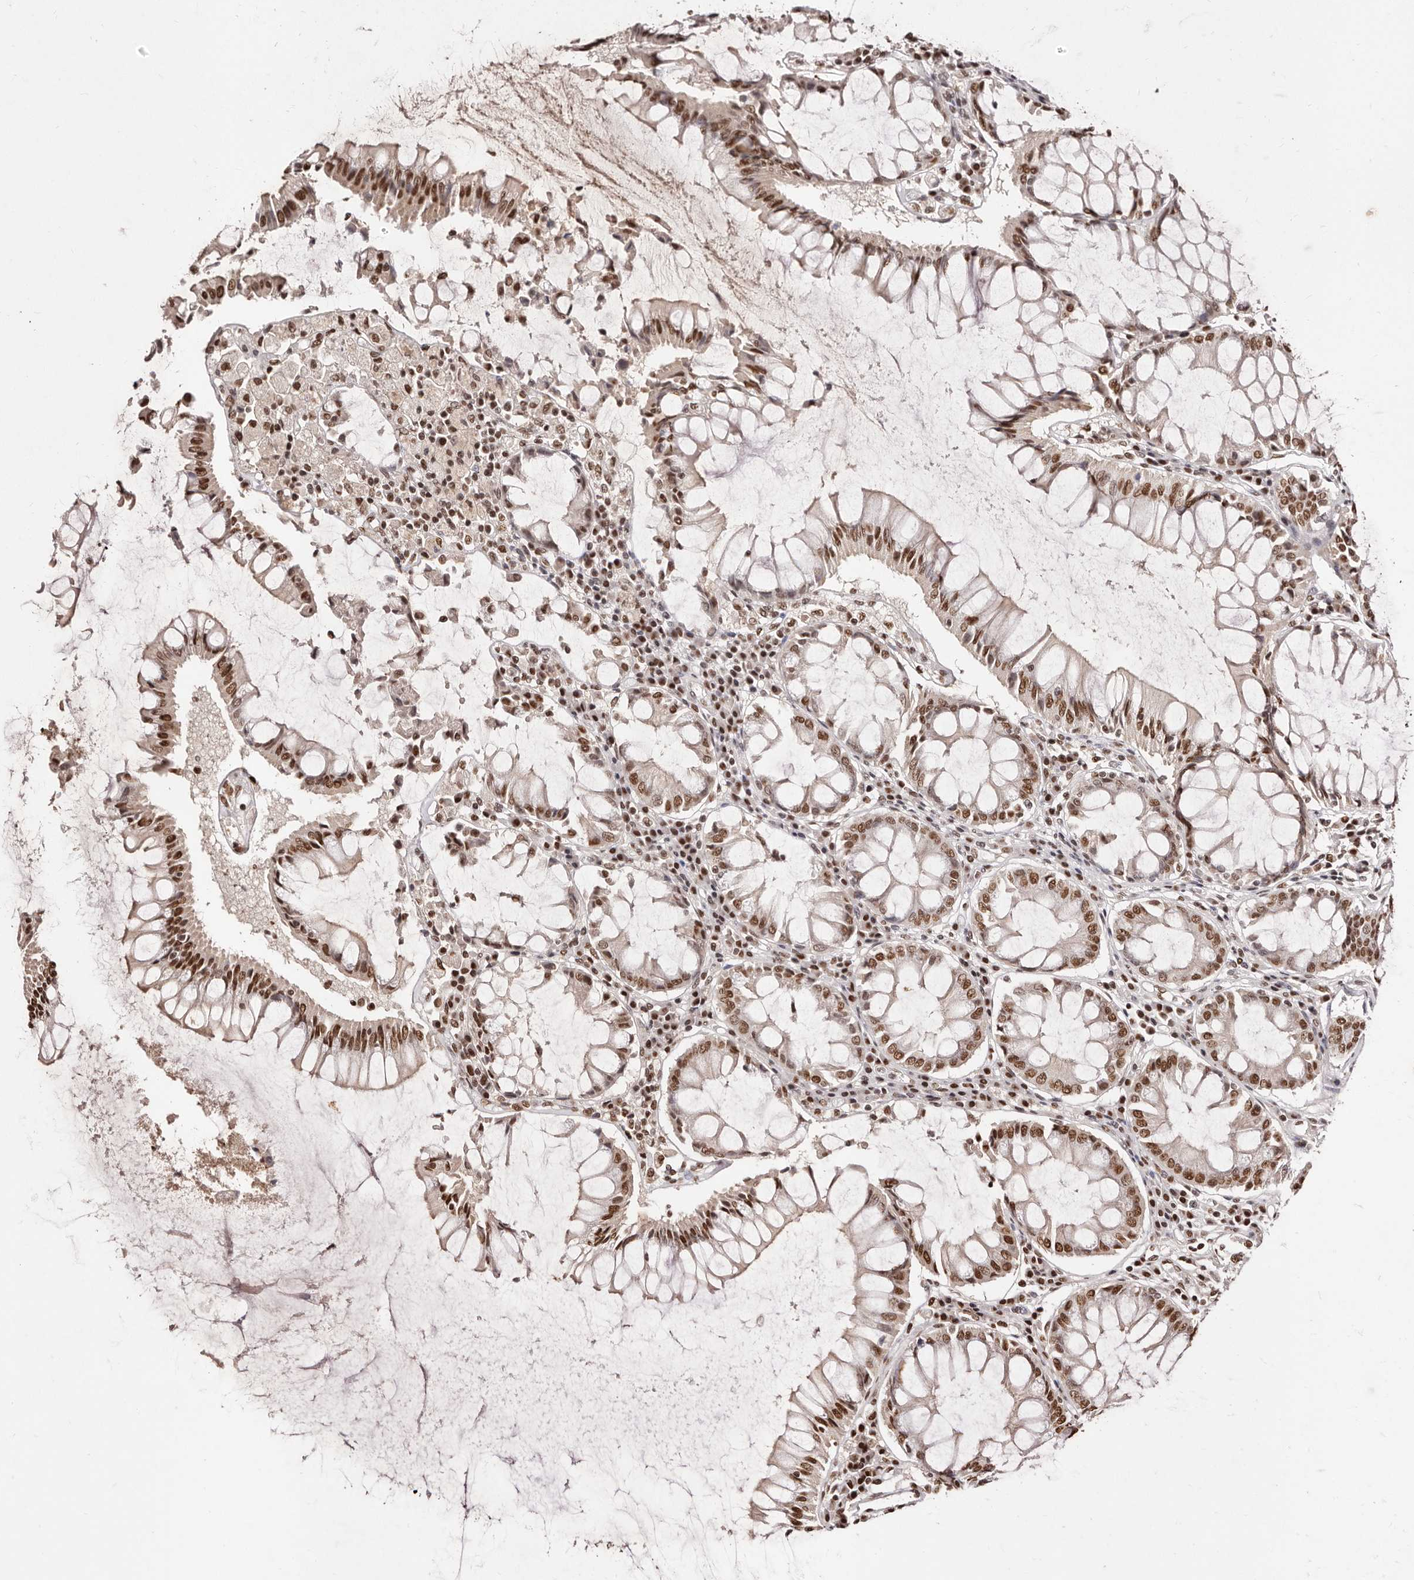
{"staining": {"intensity": "strong", "quantity": ">75%", "location": "nuclear"}, "tissue": "colorectal cancer", "cell_type": "Tumor cells", "image_type": "cancer", "snomed": [{"axis": "morphology", "description": "Adenocarcinoma, NOS"}, {"axis": "topography", "description": "Rectum"}], "caption": "The micrograph displays immunohistochemical staining of colorectal cancer. There is strong nuclear expression is identified in about >75% of tumor cells. (brown staining indicates protein expression, while blue staining denotes nuclei).", "gene": "BICRAL", "patient": {"sex": "male", "age": 84}}